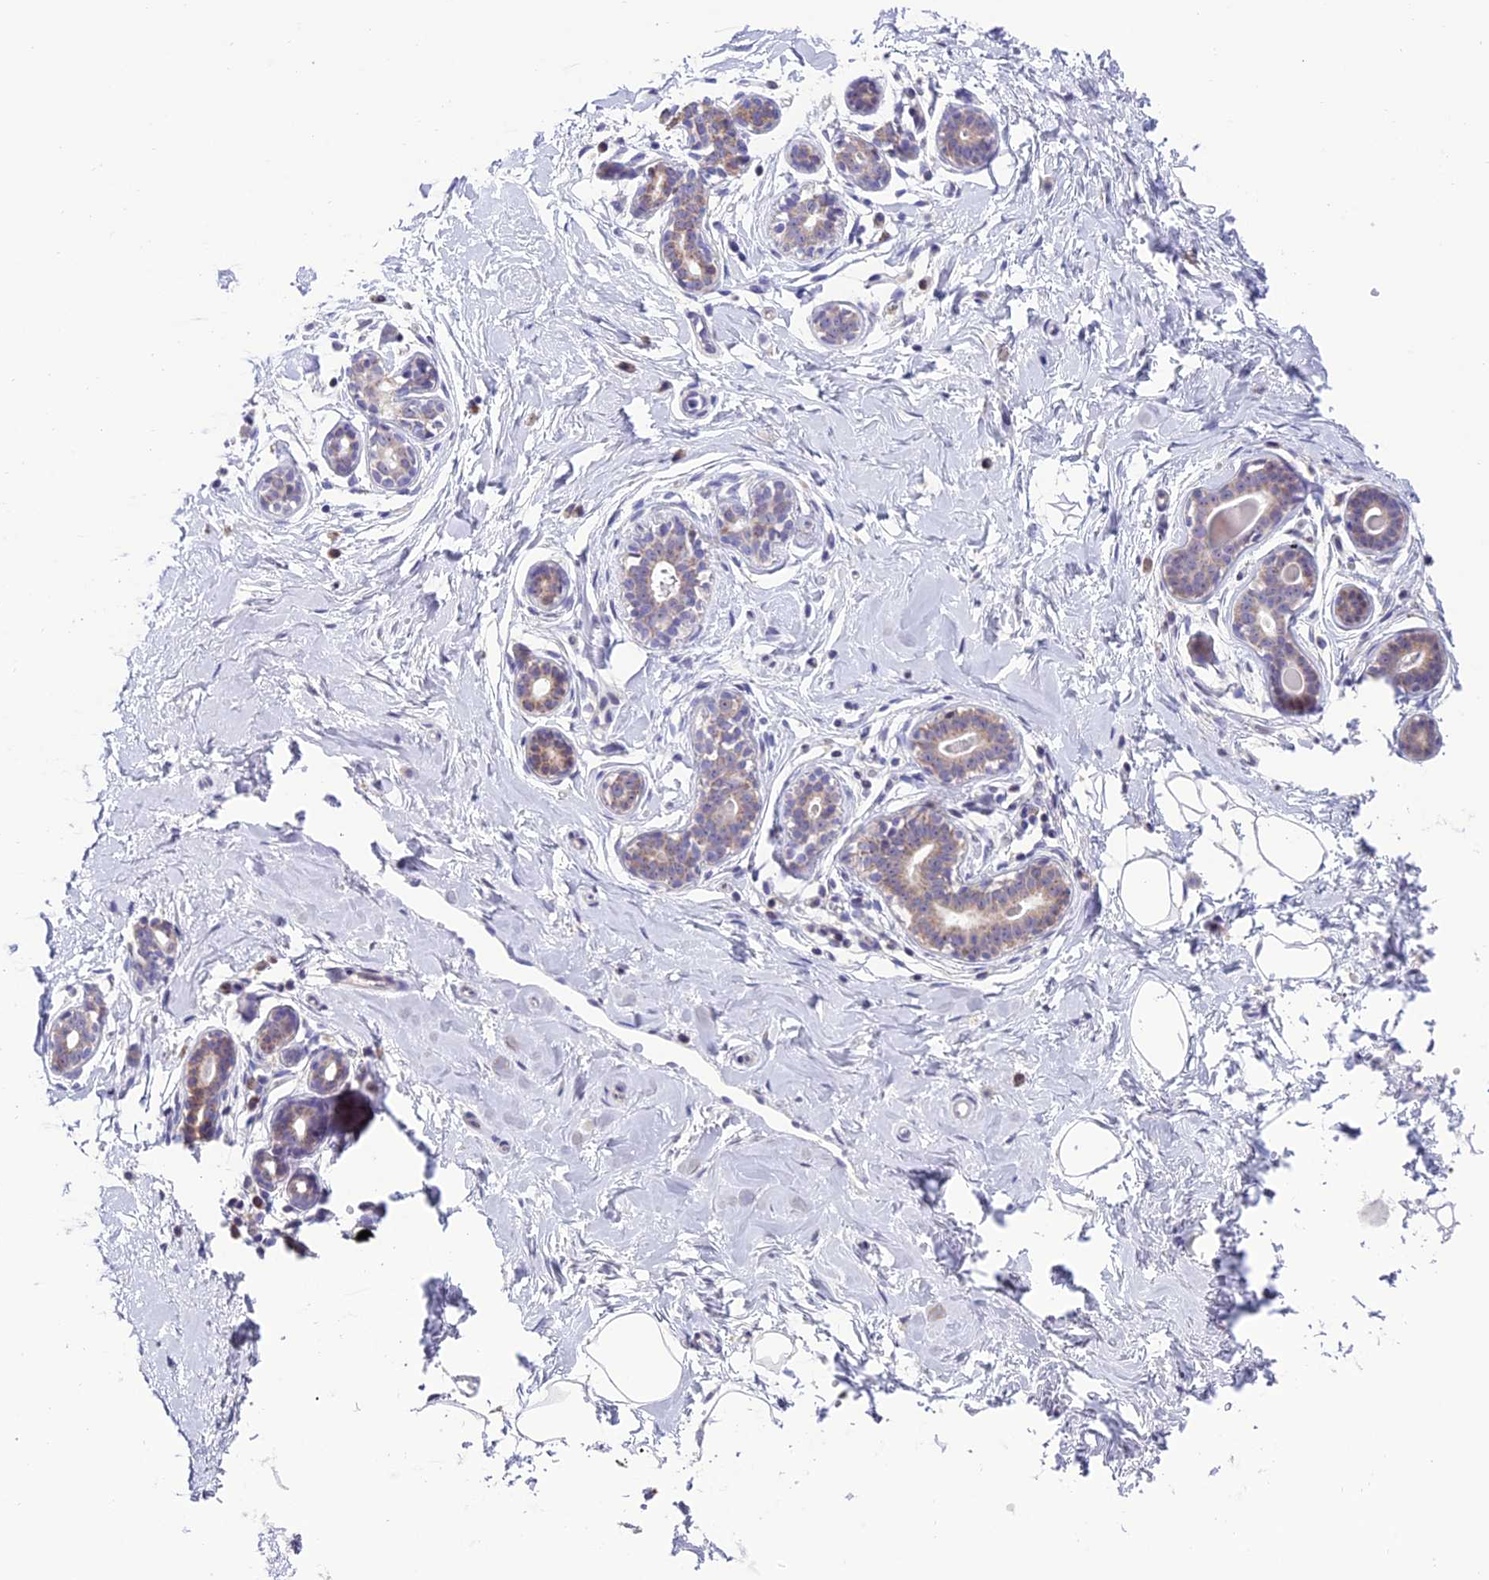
{"staining": {"intensity": "negative", "quantity": "none", "location": "none"}, "tissue": "breast", "cell_type": "Adipocytes", "image_type": "normal", "snomed": [{"axis": "morphology", "description": "Normal tissue, NOS"}, {"axis": "morphology", "description": "Adenoma, NOS"}, {"axis": "topography", "description": "Breast"}], "caption": "Micrograph shows no significant protein staining in adipocytes of unremarkable breast. The staining was performed using DAB to visualize the protein expression in brown, while the nuclei were stained in blue with hematoxylin (Magnification: 20x).", "gene": "SLC10A1", "patient": {"sex": "female", "age": 23}}